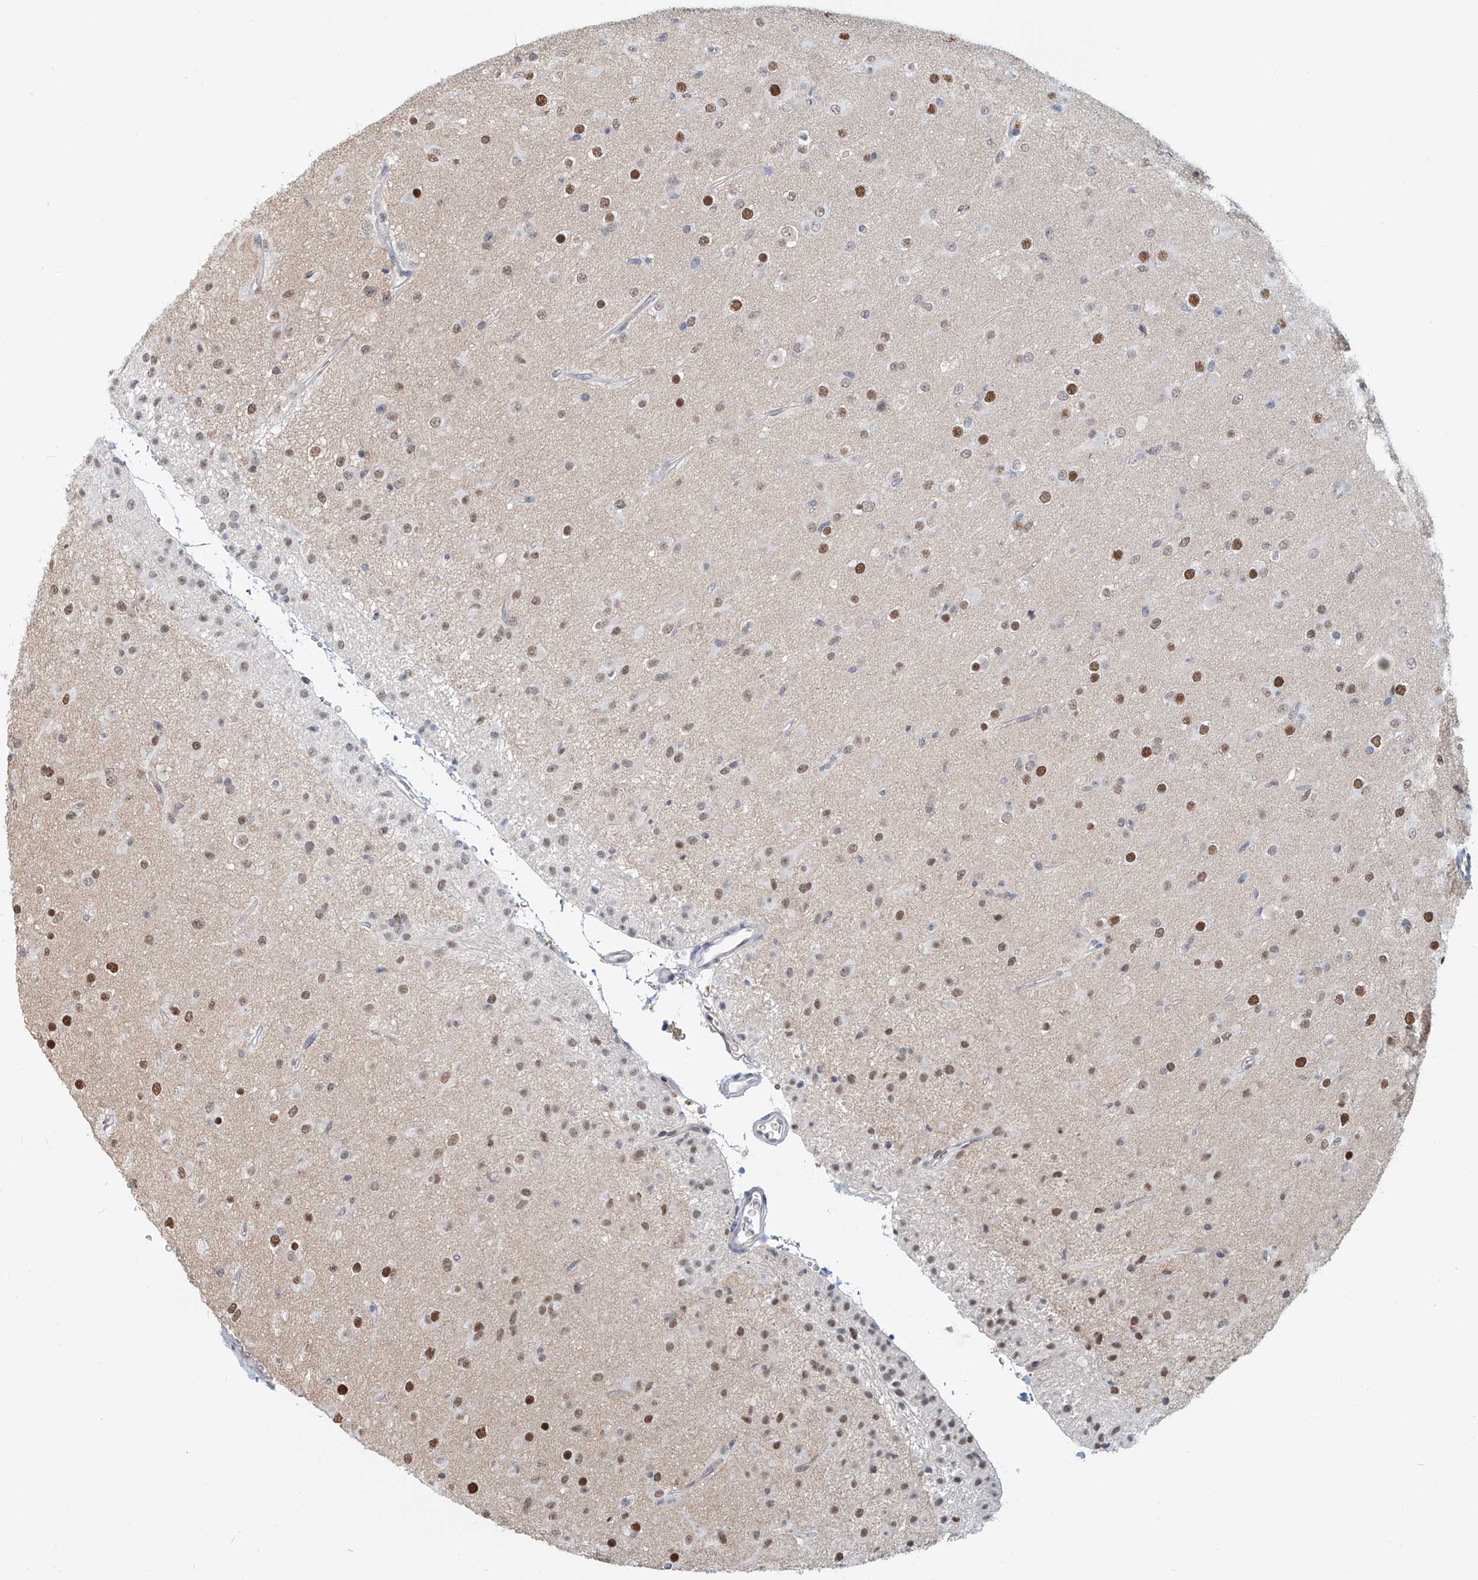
{"staining": {"intensity": "moderate", "quantity": "25%-75%", "location": "nuclear"}, "tissue": "glioma", "cell_type": "Tumor cells", "image_type": "cancer", "snomed": [{"axis": "morphology", "description": "Glioma, malignant, Low grade"}, {"axis": "topography", "description": "Brain"}], "caption": "A photomicrograph showing moderate nuclear positivity in about 25%-75% of tumor cells in malignant low-grade glioma, as visualized by brown immunohistochemical staining.", "gene": "SASH1", "patient": {"sex": "male", "age": 65}}